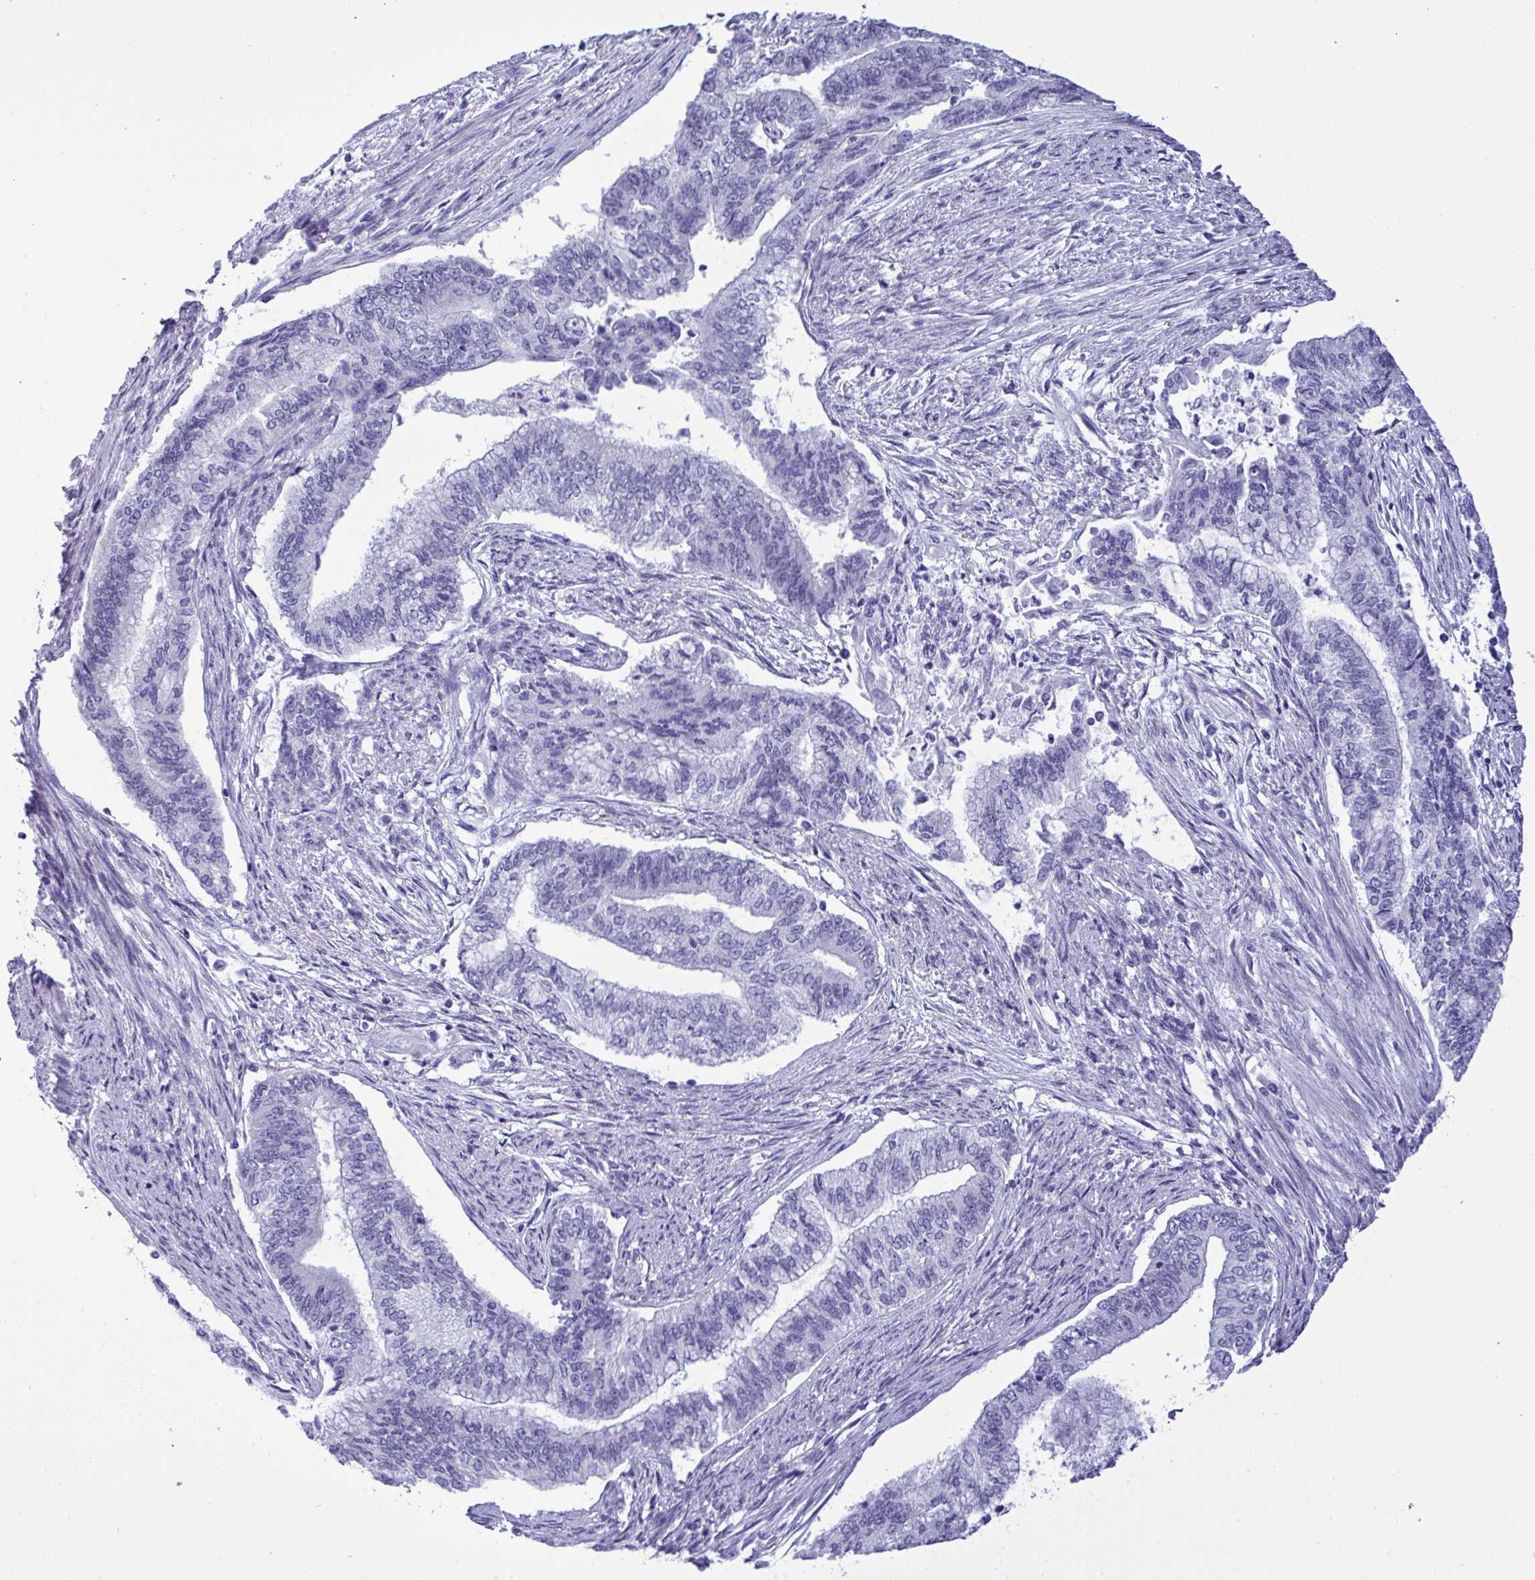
{"staining": {"intensity": "negative", "quantity": "none", "location": "none"}, "tissue": "endometrial cancer", "cell_type": "Tumor cells", "image_type": "cancer", "snomed": [{"axis": "morphology", "description": "Adenocarcinoma, NOS"}, {"axis": "topography", "description": "Endometrium"}], "caption": "A high-resolution micrograph shows IHC staining of adenocarcinoma (endometrial), which displays no significant expression in tumor cells. Brightfield microscopy of IHC stained with DAB (brown) and hematoxylin (blue), captured at high magnification.", "gene": "YBX2", "patient": {"sex": "female", "age": 65}}